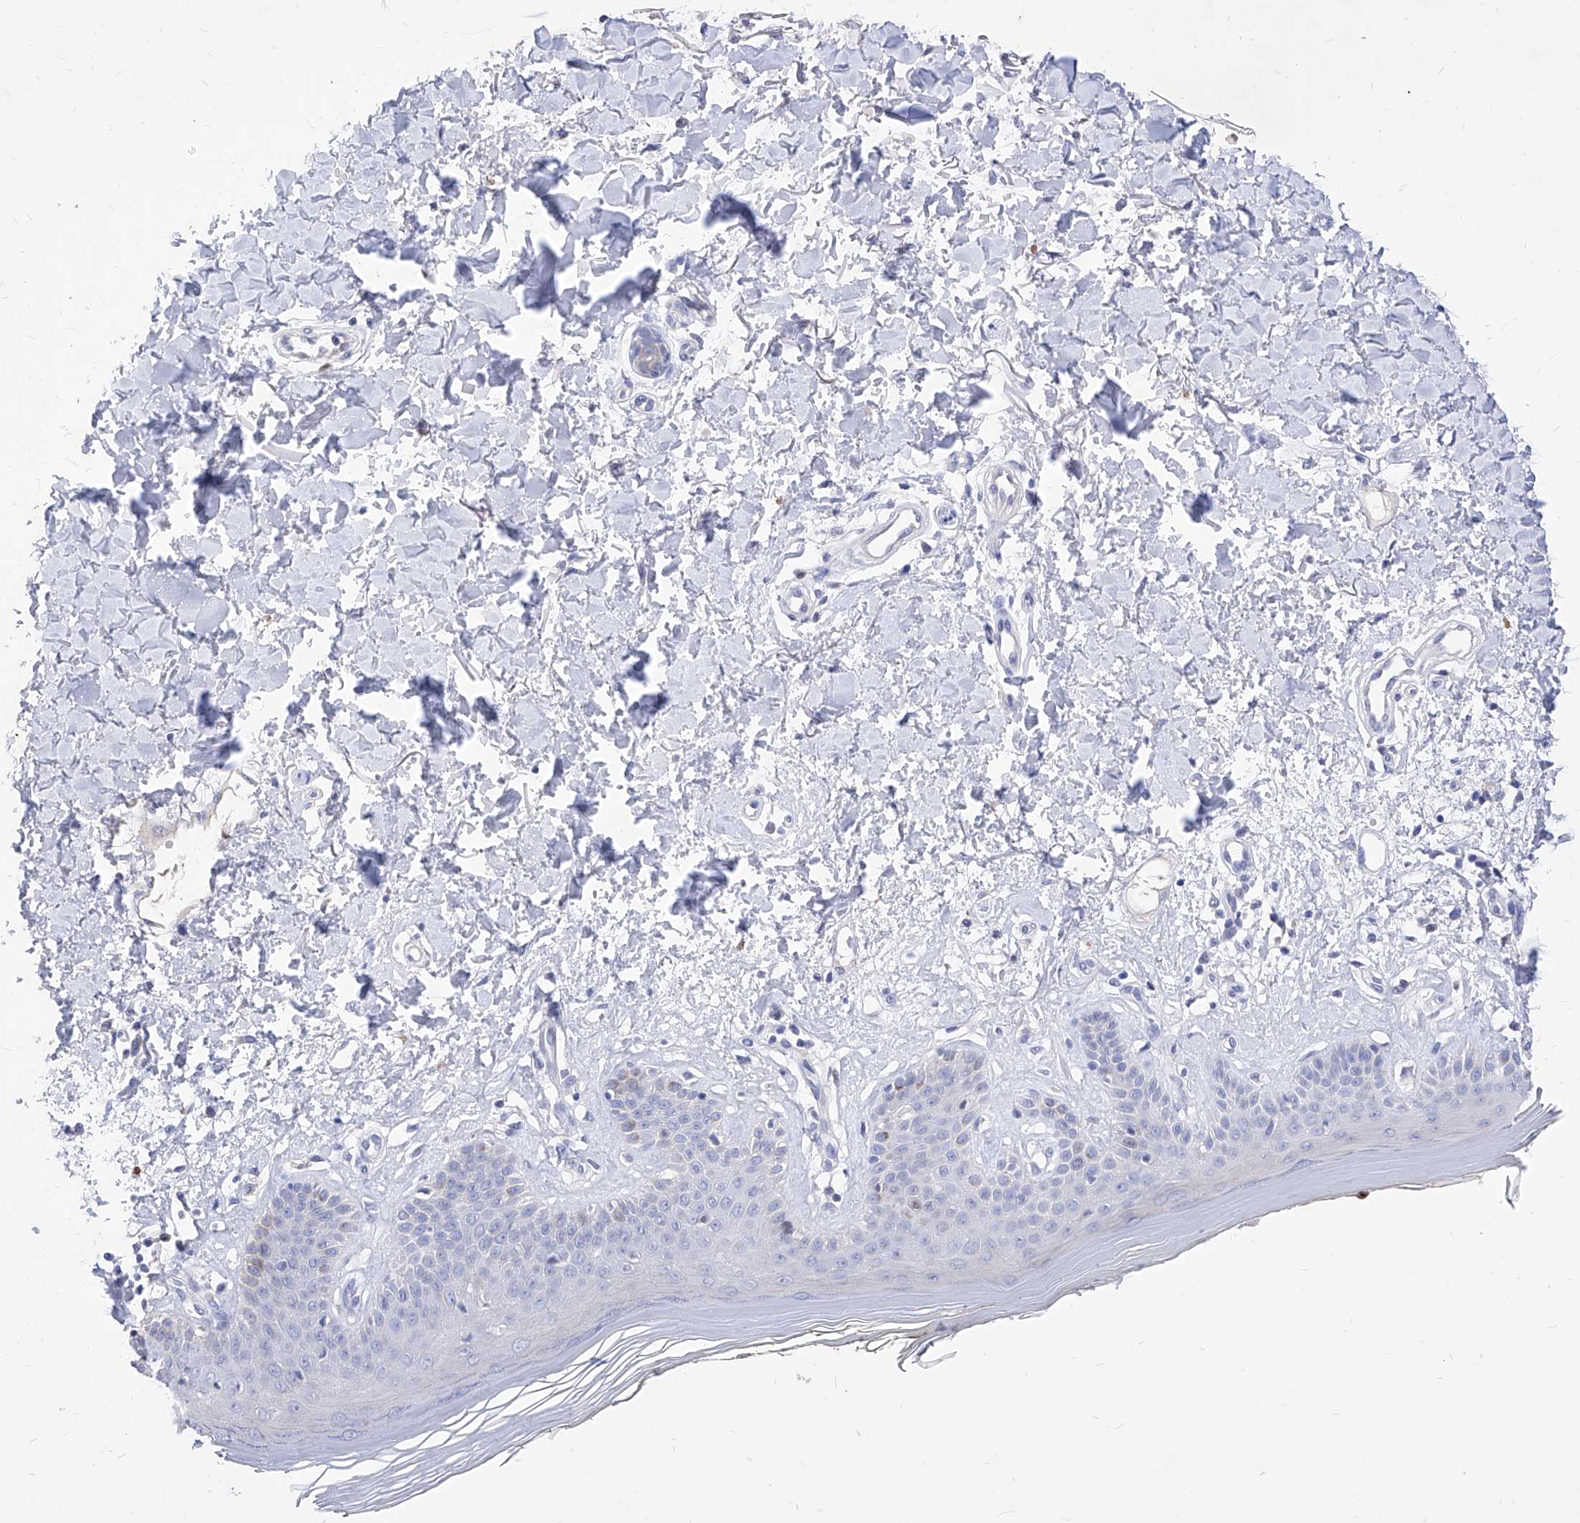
{"staining": {"intensity": "negative", "quantity": "none", "location": "none"}, "tissue": "skin", "cell_type": "Fibroblasts", "image_type": "normal", "snomed": [{"axis": "morphology", "description": "Normal tissue, NOS"}, {"axis": "topography", "description": "Skin"}], "caption": "Immunohistochemistry (IHC) of benign skin reveals no expression in fibroblasts.", "gene": "VAX1", "patient": {"sex": "female", "age": 64}}